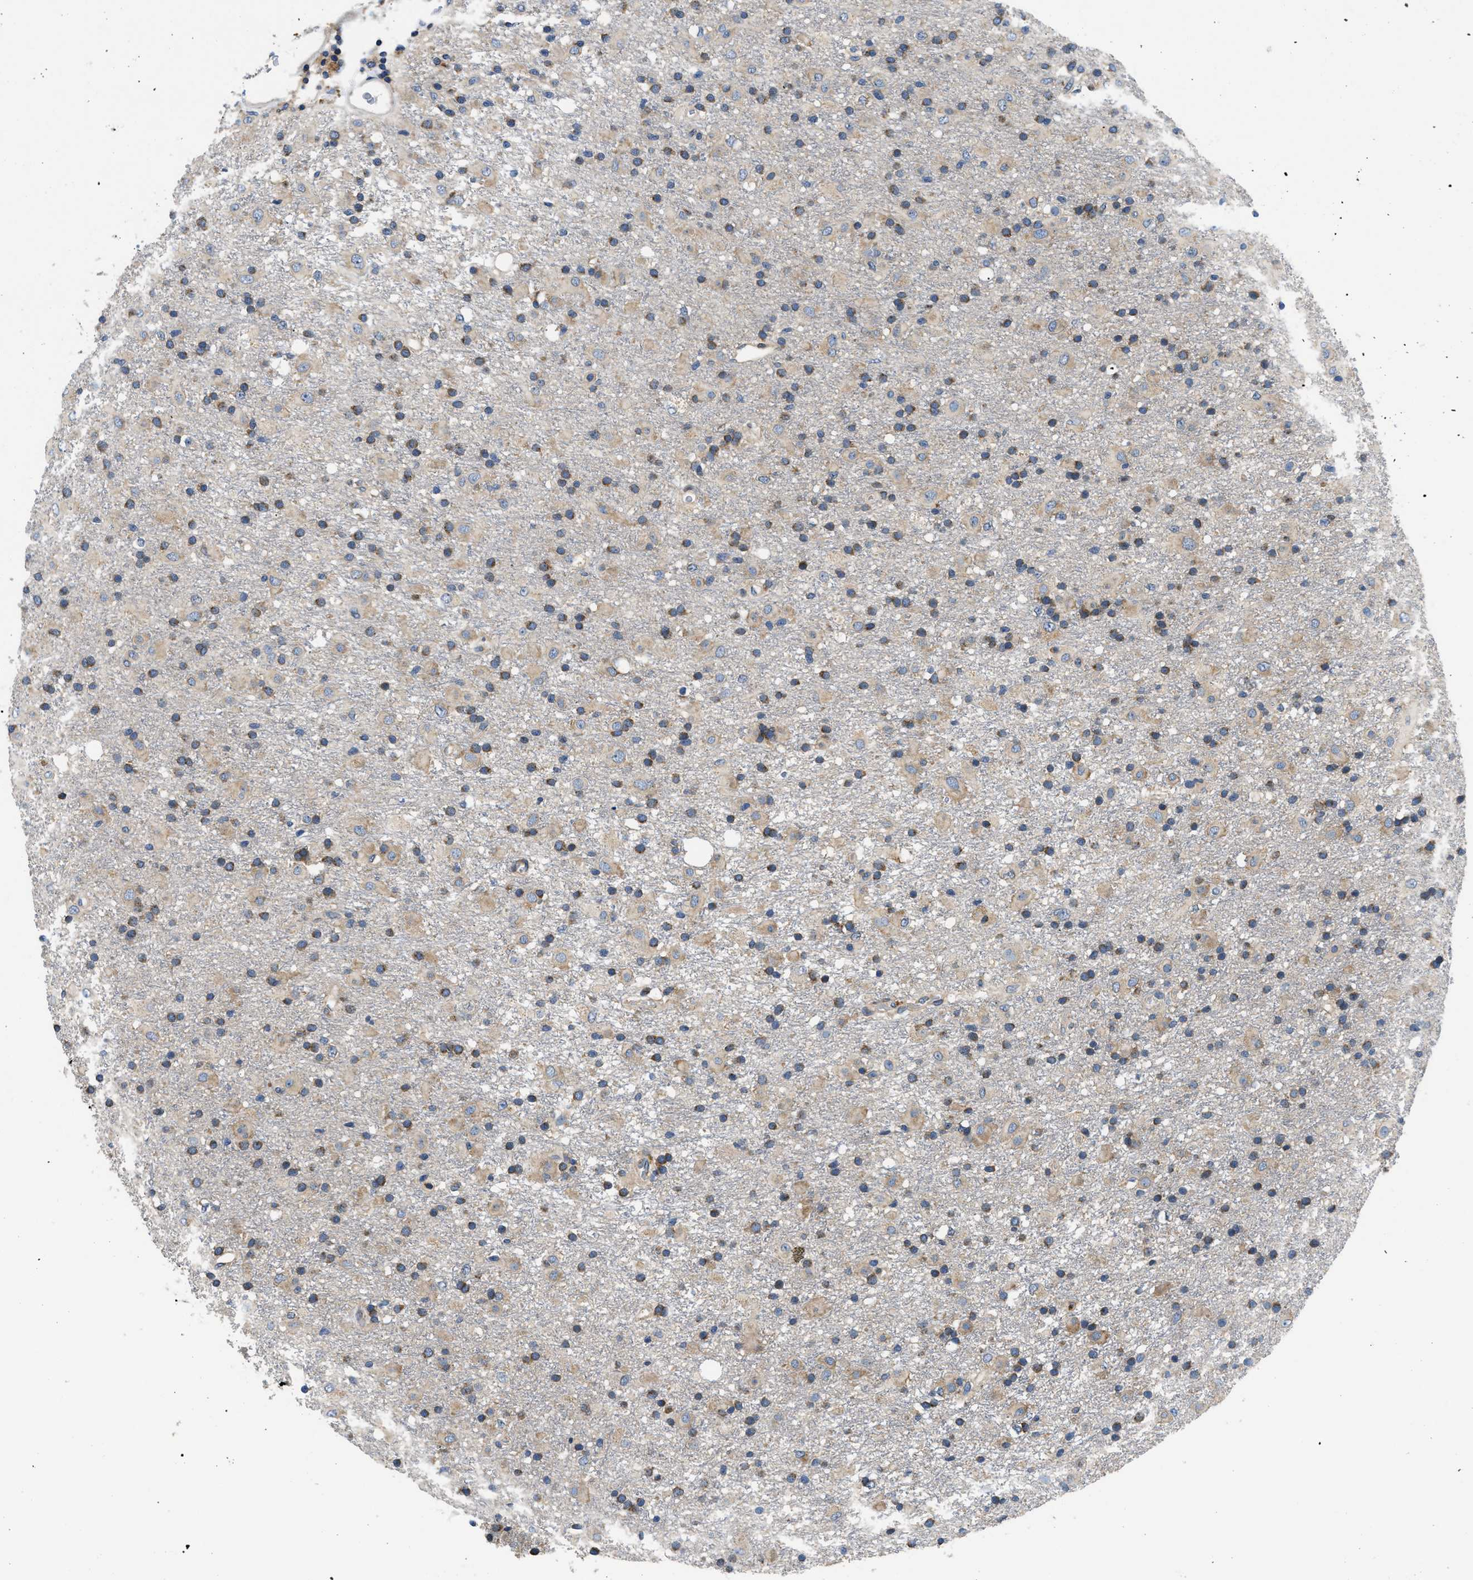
{"staining": {"intensity": "weak", "quantity": "25%-75%", "location": "cytoplasmic/membranous"}, "tissue": "glioma", "cell_type": "Tumor cells", "image_type": "cancer", "snomed": [{"axis": "morphology", "description": "Glioma, malignant, Low grade"}, {"axis": "topography", "description": "Brain"}], "caption": "This photomicrograph exhibits glioma stained with immunohistochemistry (IHC) to label a protein in brown. The cytoplasmic/membranous of tumor cells show weak positivity for the protein. Nuclei are counter-stained blue.", "gene": "ABCF1", "patient": {"sex": "male", "age": 65}}